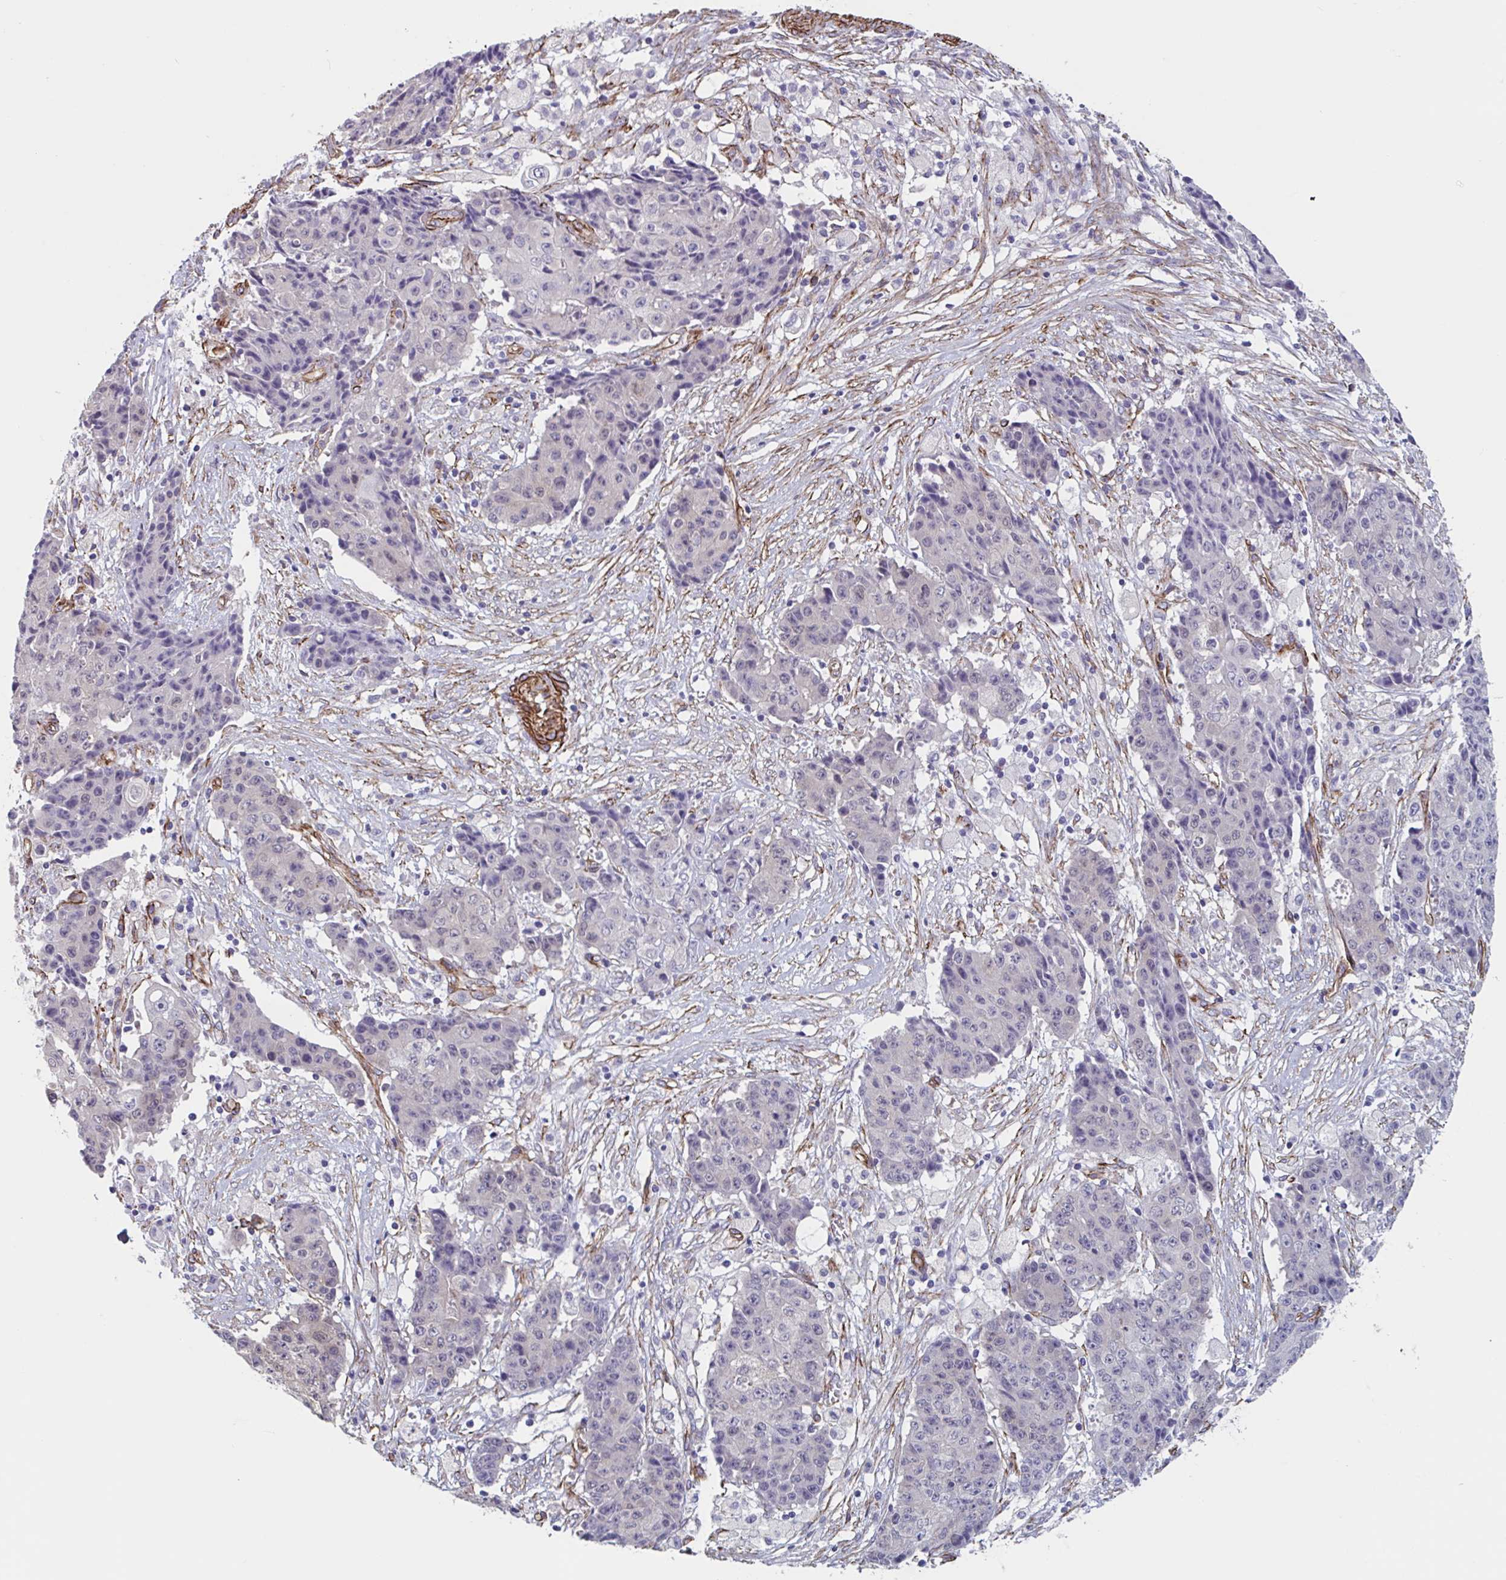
{"staining": {"intensity": "negative", "quantity": "none", "location": "none"}, "tissue": "ovarian cancer", "cell_type": "Tumor cells", "image_type": "cancer", "snomed": [{"axis": "morphology", "description": "Carcinoma, endometroid"}, {"axis": "topography", "description": "Ovary"}], "caption": "Immunohistochemistry (IHC) of ovarian endometroid carcinoma exhibits no staining in tumor cells.", "gene": "CITED4", "patient": {"sex": "female", "age": 42}}